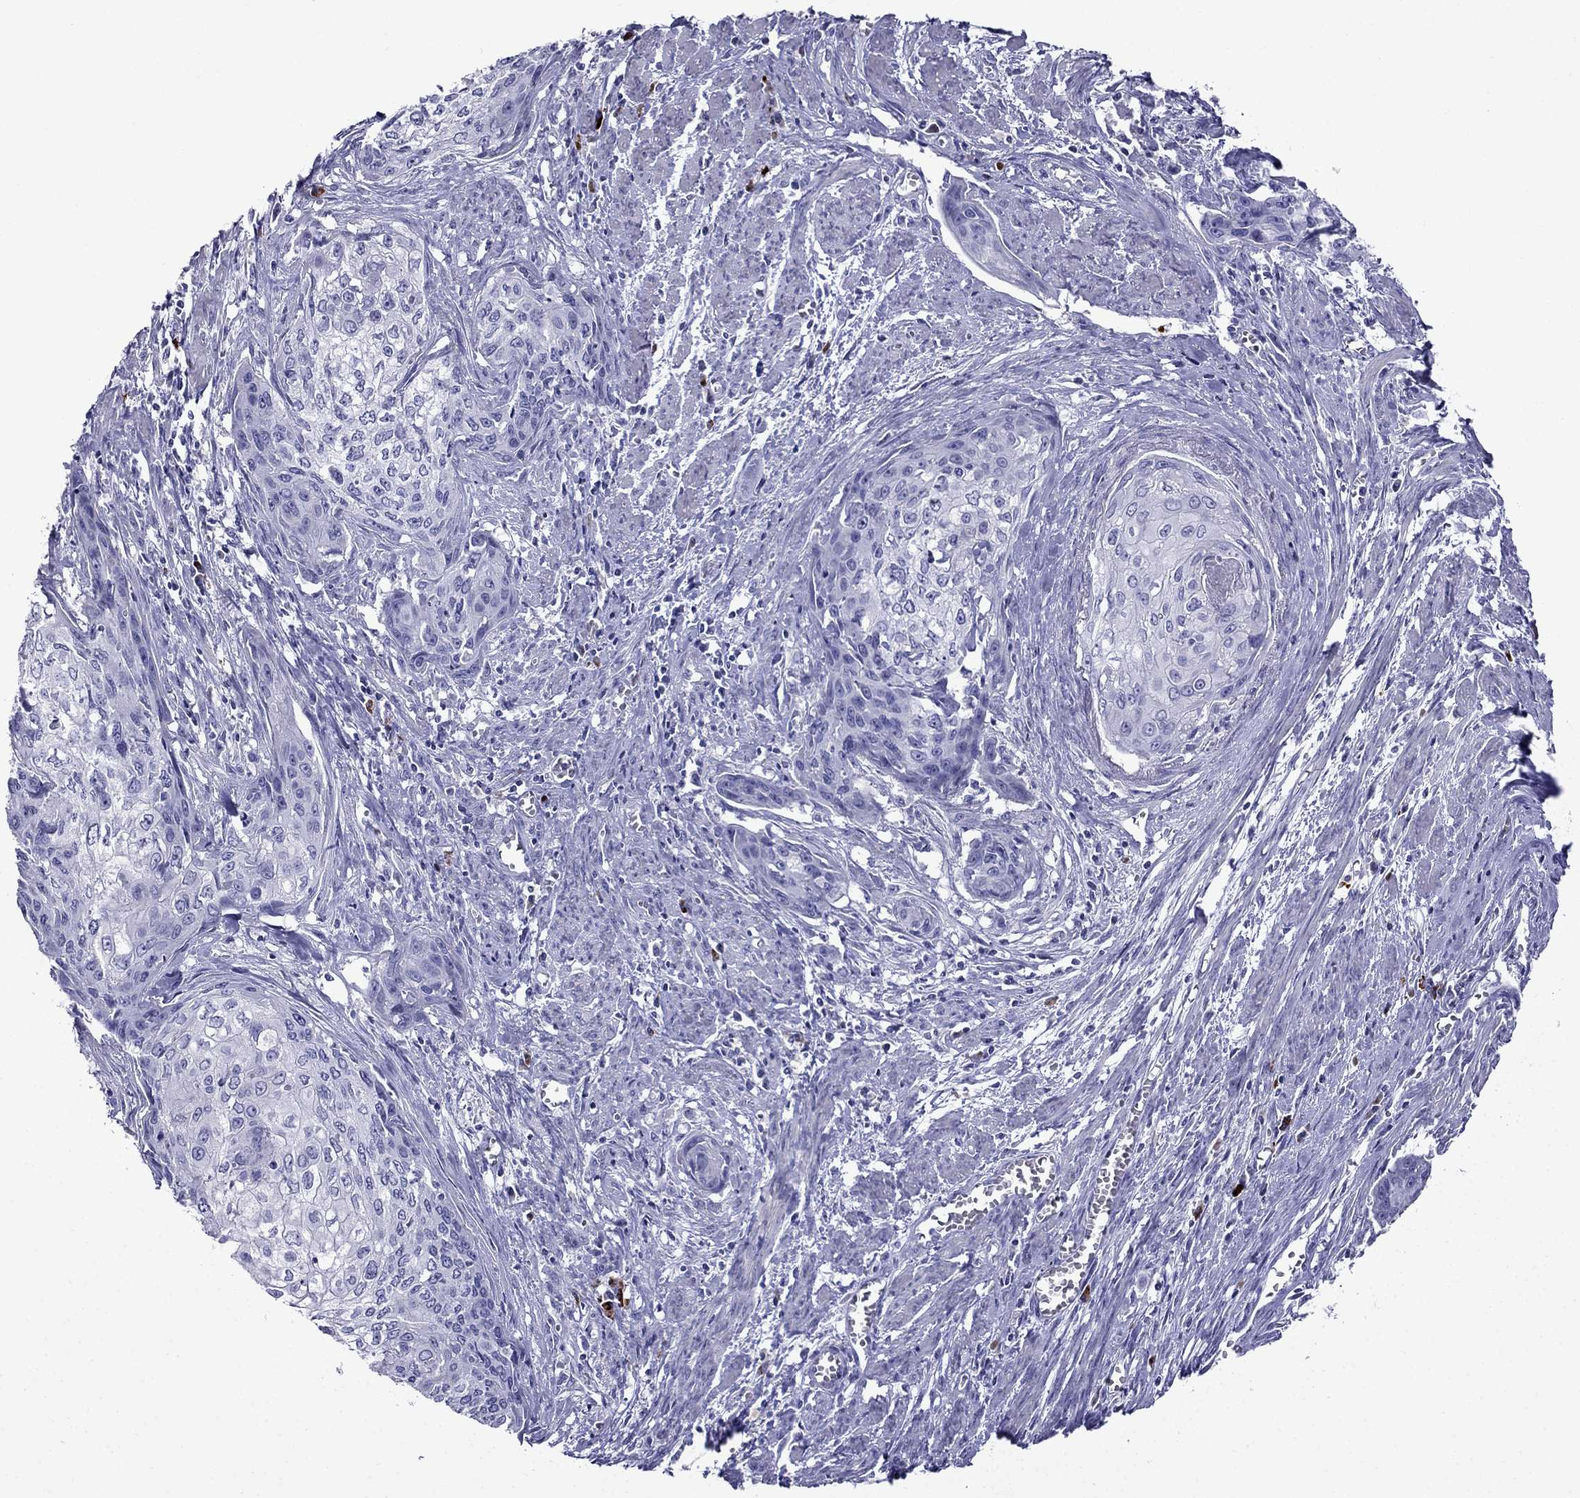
{"staining": {"intensity": "negative", "quantity": "none", "location": "none"}, "tissue": "cervical cancer", "cell_type": "Tumor cells", "image_type": "cancer", "snomed": [{"axis": "morphology", "description": "Squamous cell carcinoma, NOS"}, {"axis": "topography", "description": "Cervix"}], "caption": "A high-resolution micrograph shows IHC staining of cervical cancer (squamous cell carcinoma), which reveals no significant expression in tumor cells. The staining is performed using DAB (3,3'-diaminobenzidine) brown chromogen with nuclei counter-stained in using hematoxylin.", "gene": "PATE1", "patient": {"sex": "female", "age": 58}}